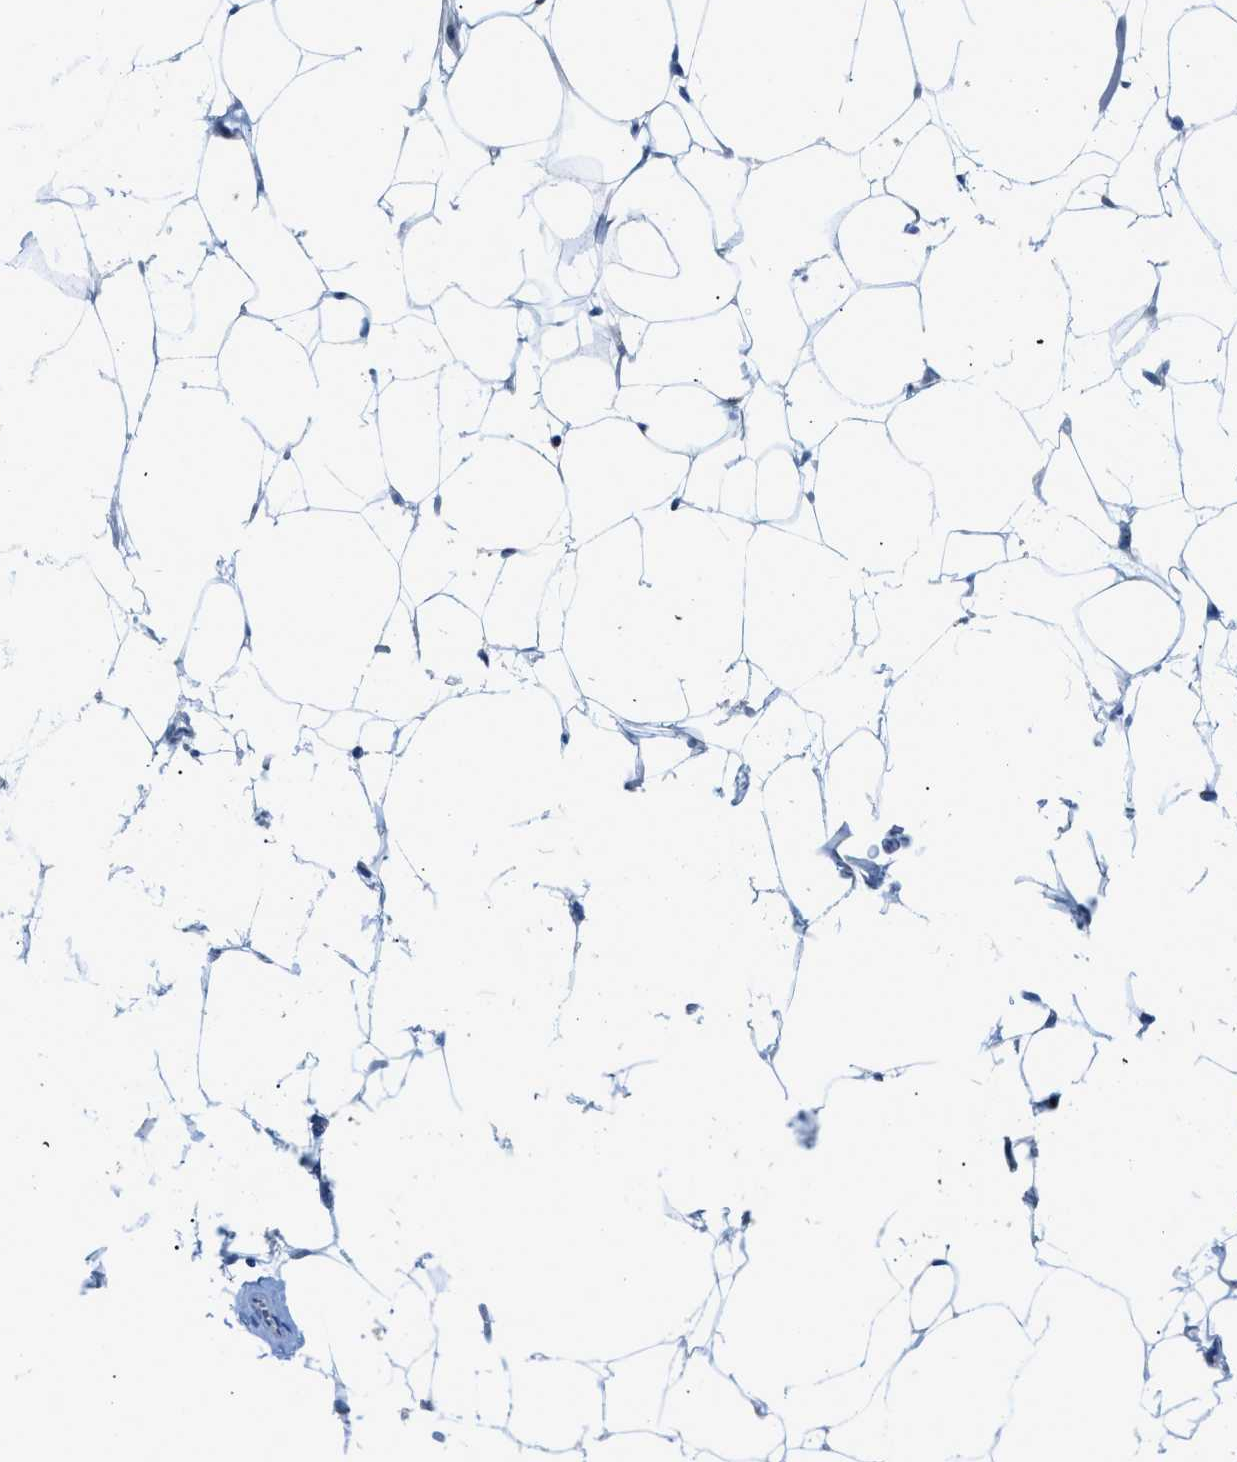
{"staining": {"intensity": "negative", "quantity": "none", "location": "none"}, "tissue": "adipose tissue", "cell_type": "Adipocytes", "image_type": "normal", "snomed": [{"axis": "morphology", "description": "Normal tissue, NOS"}, {"axis": "topography", "description": "Breast"}, {"axis": "topography", "description": "Soft tissue"}], "caption": "Immunohistochemistry photomicrograph of unremarkable adipose tissue: adipose tissue stained with DAB exhibits no significant protein expression in adipocytes.", "gene": "RBBP9", "patient": {"sex": "female", "age": 75}}